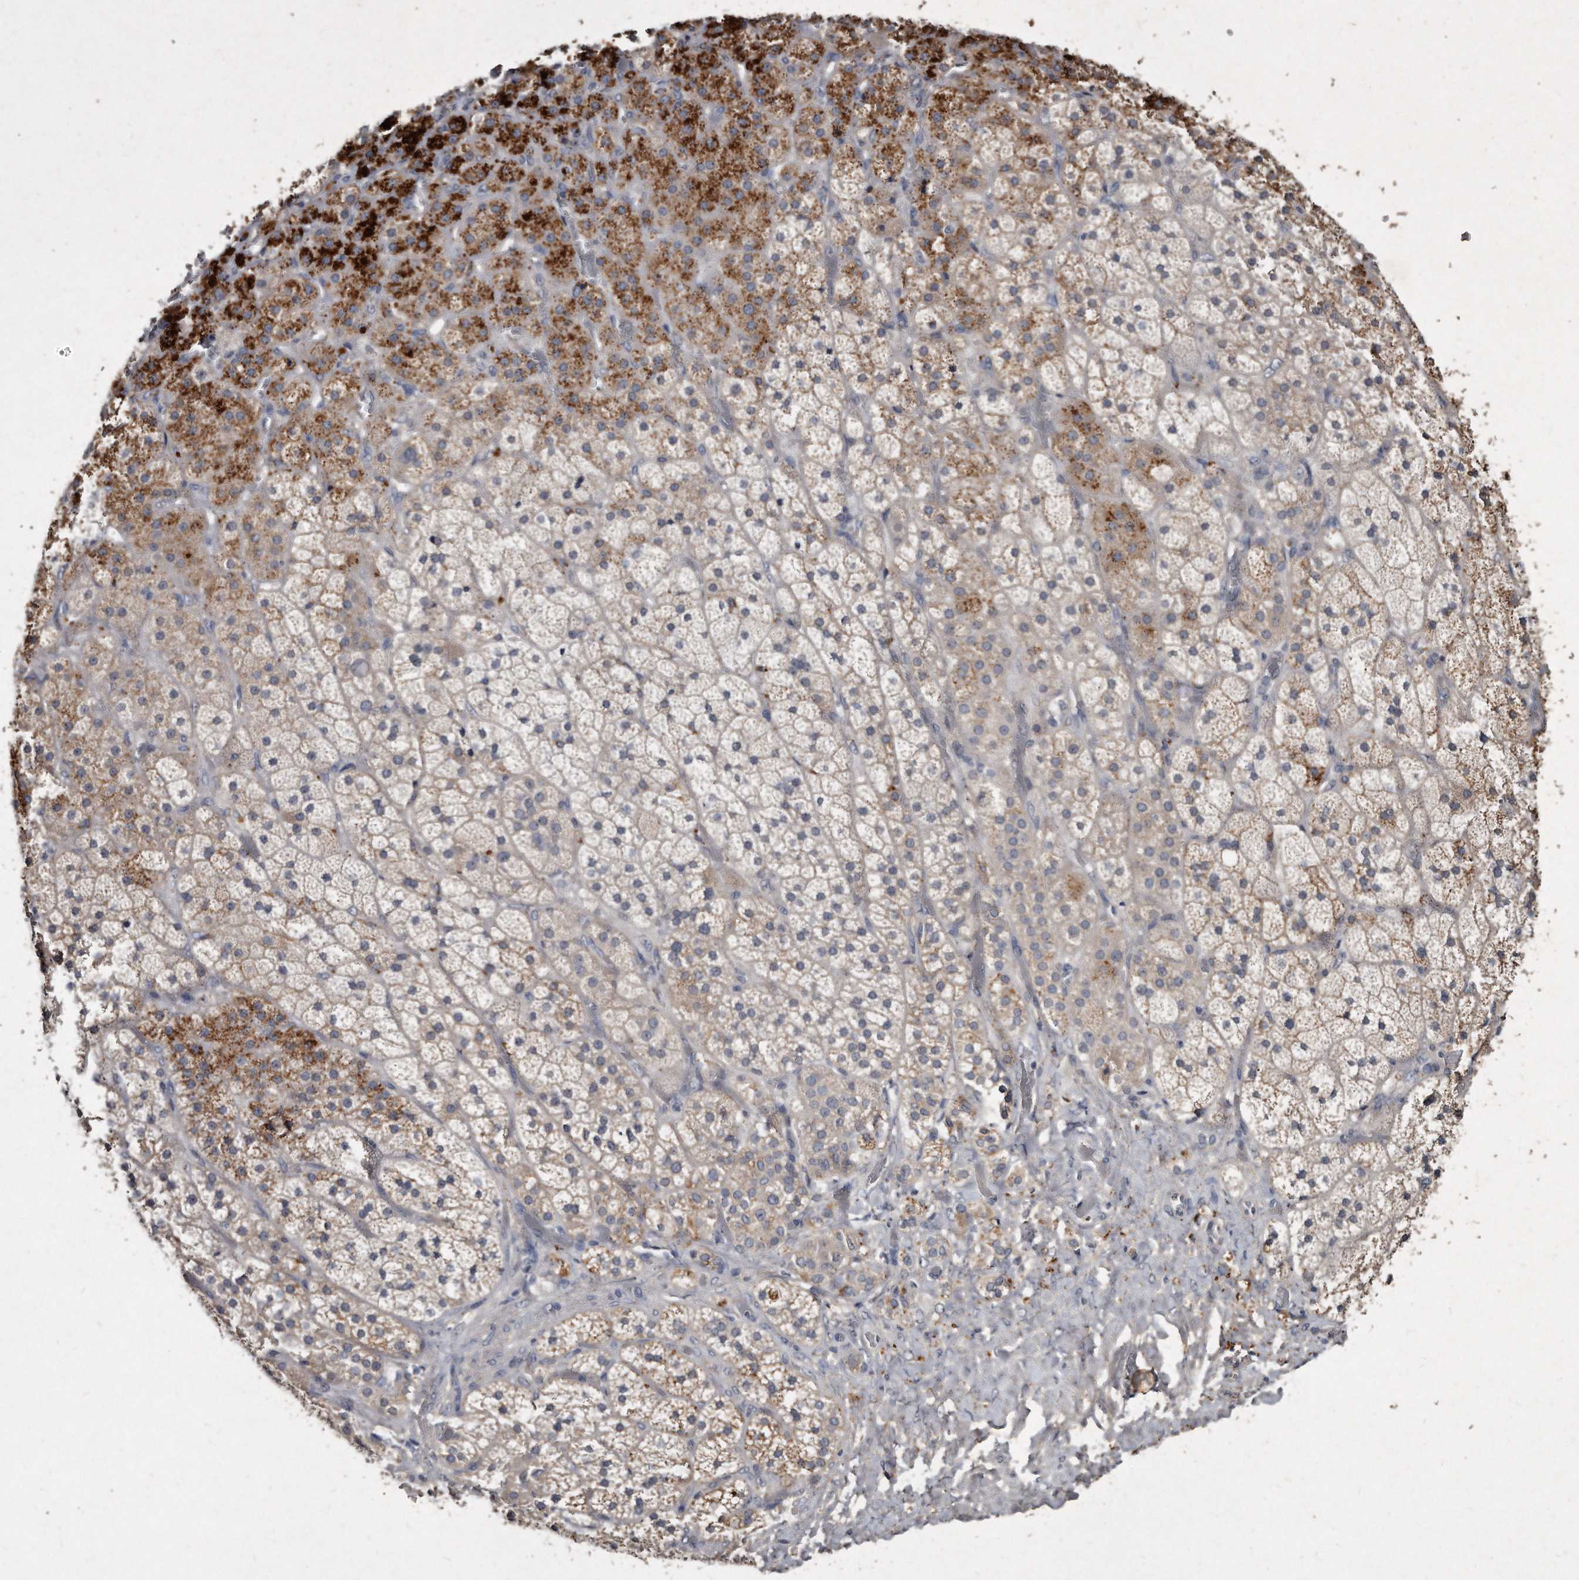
{"staining": {"intensity": "strong", "quantity": "25%-75%", "location": "cytoplasmic/membranous"}, "tissue": "adrenal gland", "cell_type": "Glandular cells", "image_type": "normal", "snomed": [{"axis": "morphology", "description": "Normal tissue, NOS"}, {"axis": "topography", "description": "Adrenal gland"}], "caption": "Protein expression analysis of normal human adrenal gland reveals strong cytoplasmic/membranous positivity in about 25%-75% of glandular cells. (DAB (3,3'-diaminobenzidine) IHC, brown staining for protein, blue staining for nuclei).", "gene": "KLHDC3", "patient": {"sex": "male", "age": 57}}